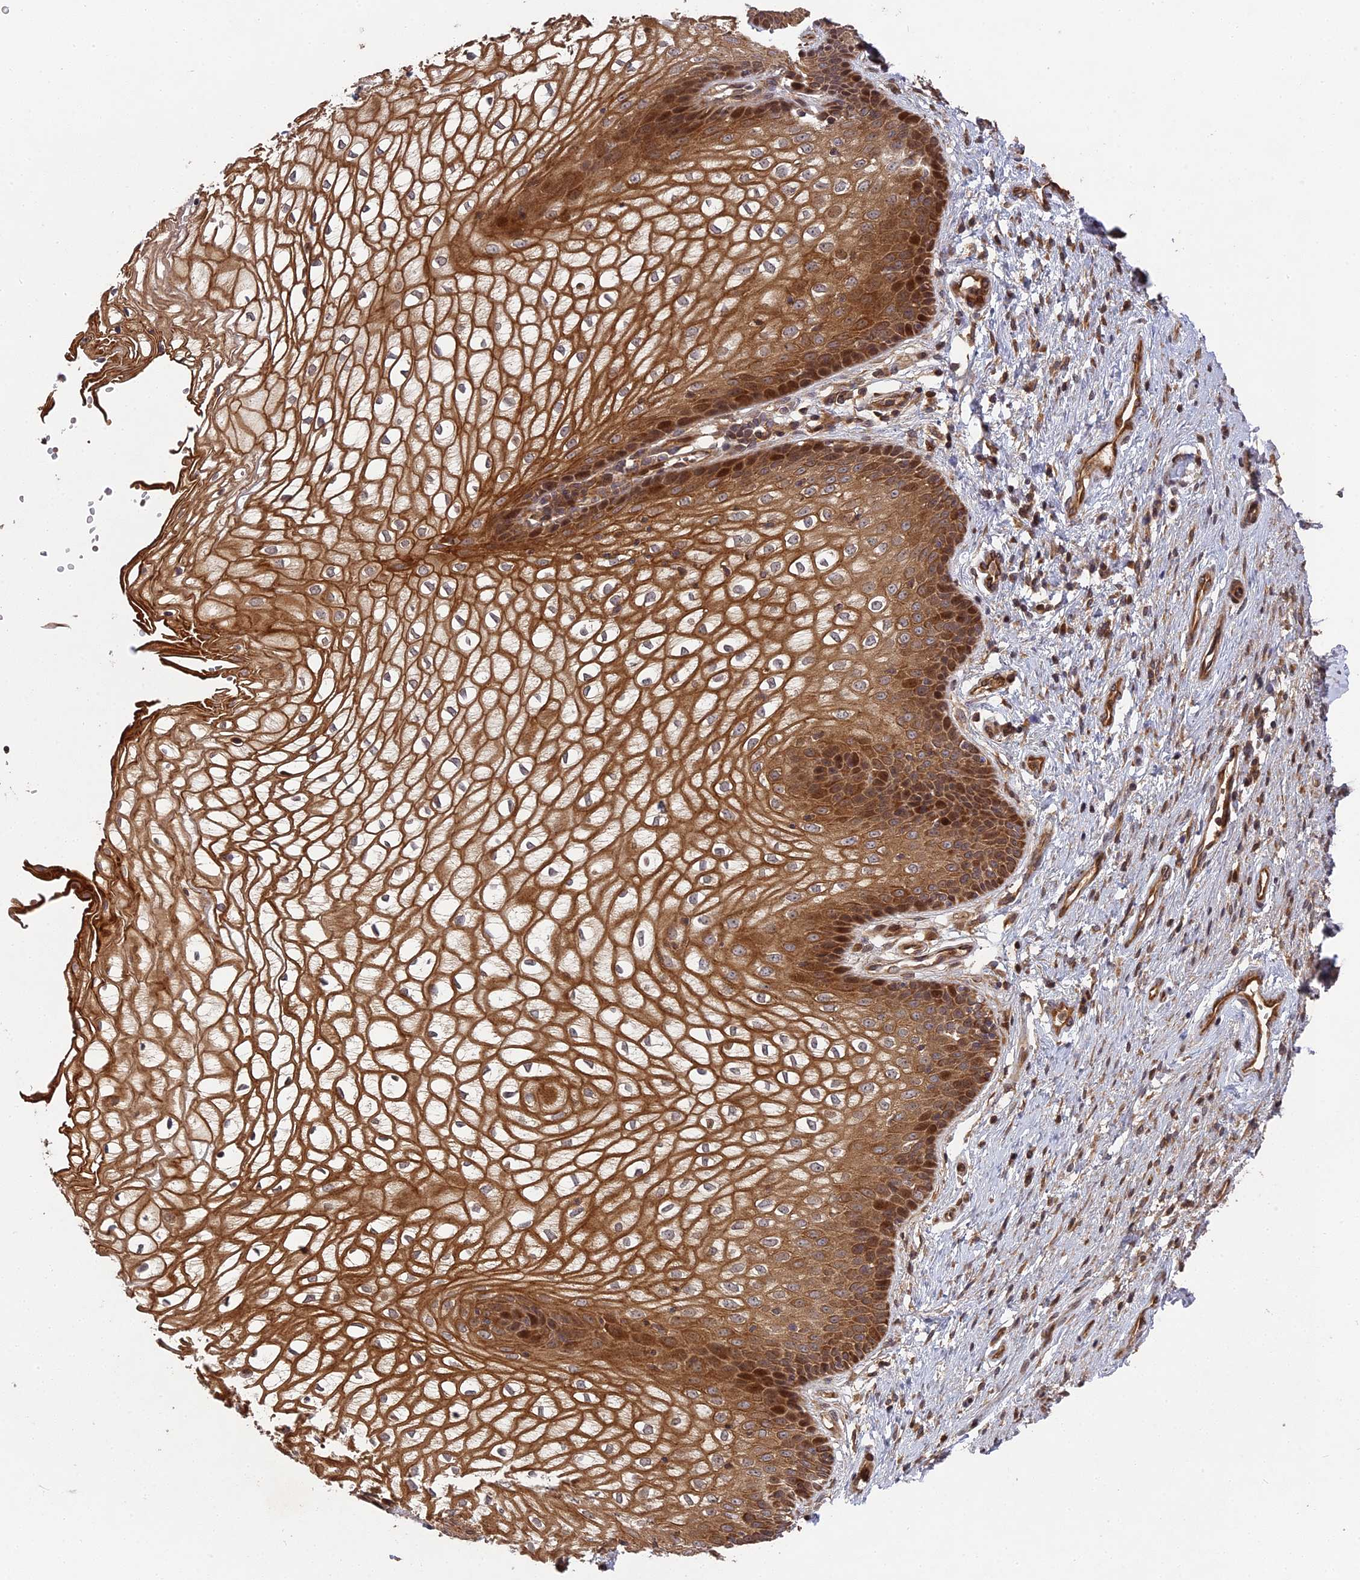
{"staining": {"intensity": "moderate", "quantity": ">75%", "location": "cytoplasmic/membranous,nuclear"}, "tissue": "vagina", "cell_type": "Squamous epithelial cells", "image_type": "normal", "snomed": [{"axis": "morphology", "description": "Normal tissue, NOS"}, {"axis": "topography", "description": "Vagina"}], "caption": "Immunohistochemistry (IHC) photomicrograph of benign human vagina stained for a protein (brown), which reveals medium levels of moderate cytoplasmic/membranous,nuclear positivity in about >75% of squamous epithelial cells.", "gene": "TMUB2", "patient": {"sex": "female", "age": 34}}